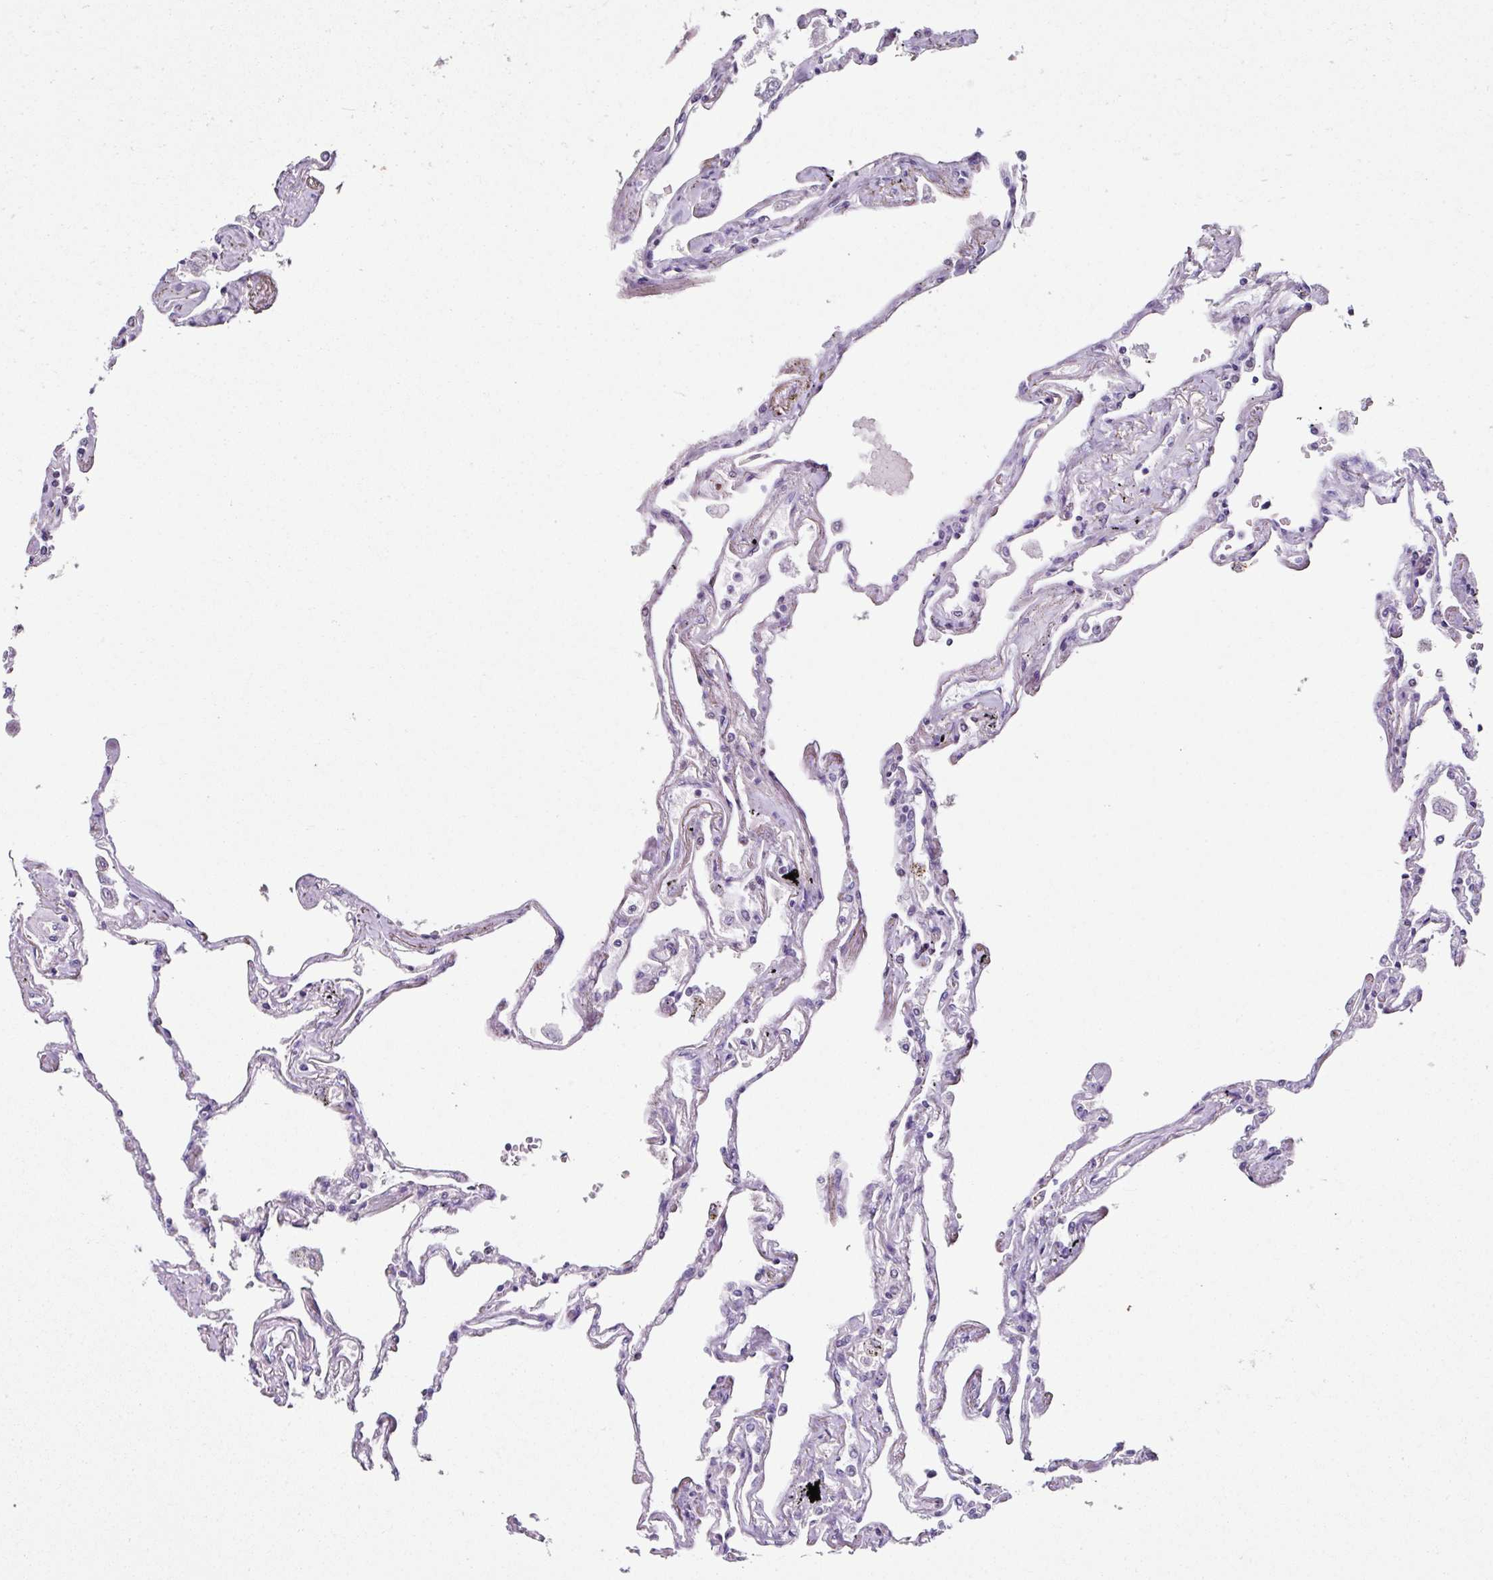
{"staining": {"intensity": "weak", "quantity": "25%-75%", "location": "cytoplasmic/membranous"}, "tissue": "lung", "cell_type": "Alveolar cells", "image_type": "normal", "snomed": [{"axis": "morphology", "description": "Normal tissue, NOS"}, {"axis": "topography", "description": "Lung"}], "caption": "Lung stained with a brown dye shows weak cytoplasmic/membranous positive staining in approximately 25%-75% of alveolar cells.", "gene": "TRA2A", "patient": {"sex": "female", "age": 67}}